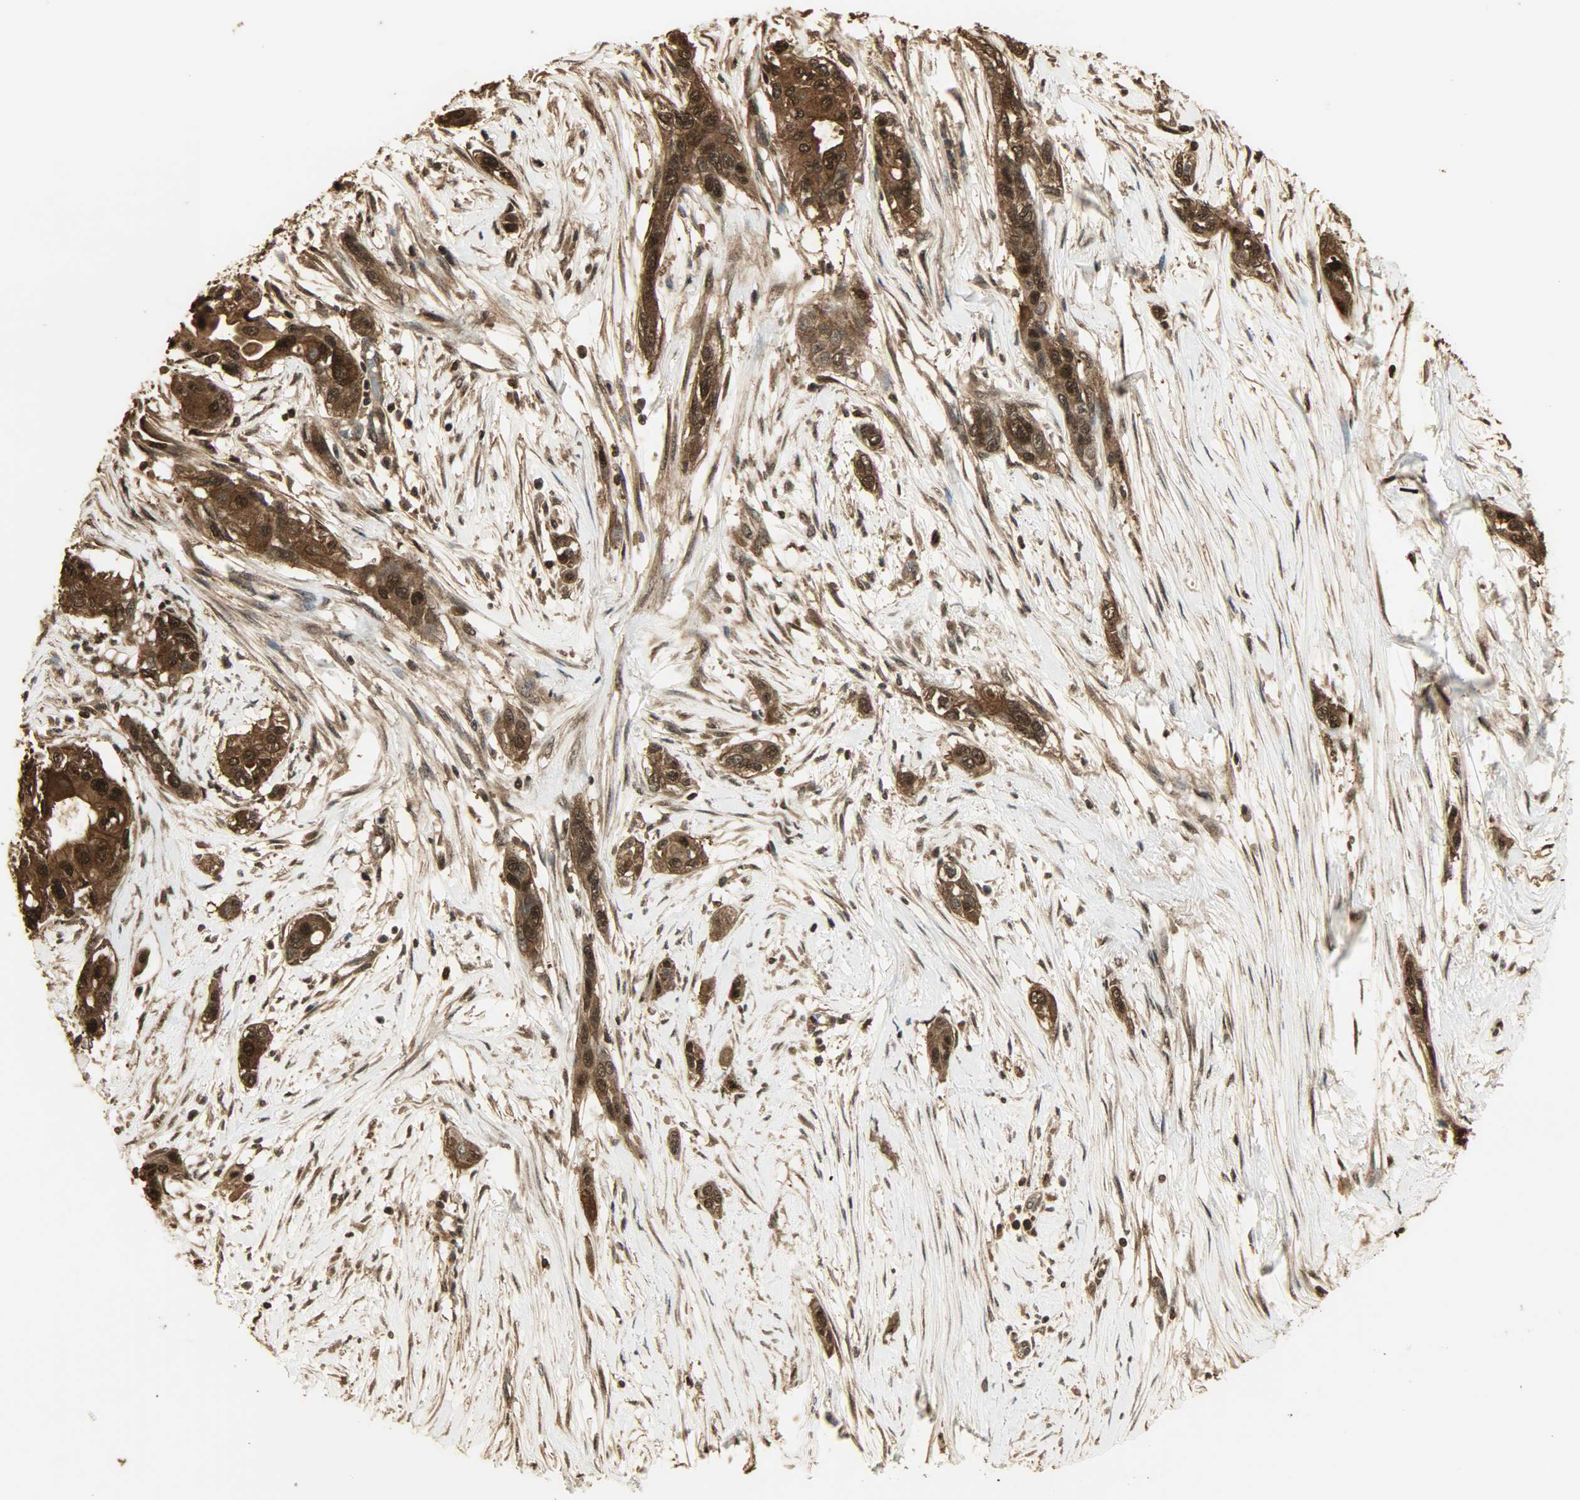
{"staining": {"intensity": "strong", "quantity": ">75%", "location": "cytoplasmic/membranous,nuclear"}, "tissue": "pancreatic cancer", "cell_type": "Tumor cells", "image_type": "cancer", "snomed": [{"axis": "morphology", "description": "Adenocarcinoma, NOS"}, {"axis": "topography", "description": "Pancreas"}], "caption": "A histopathology image of pancreatic cancer stained for a protein demonstrates strong cytoplasmic/membranous and nuclear brown staining in tumor cells.", "gene": "YWHAZ", "patient": {"sex": "female", "age": 60}}